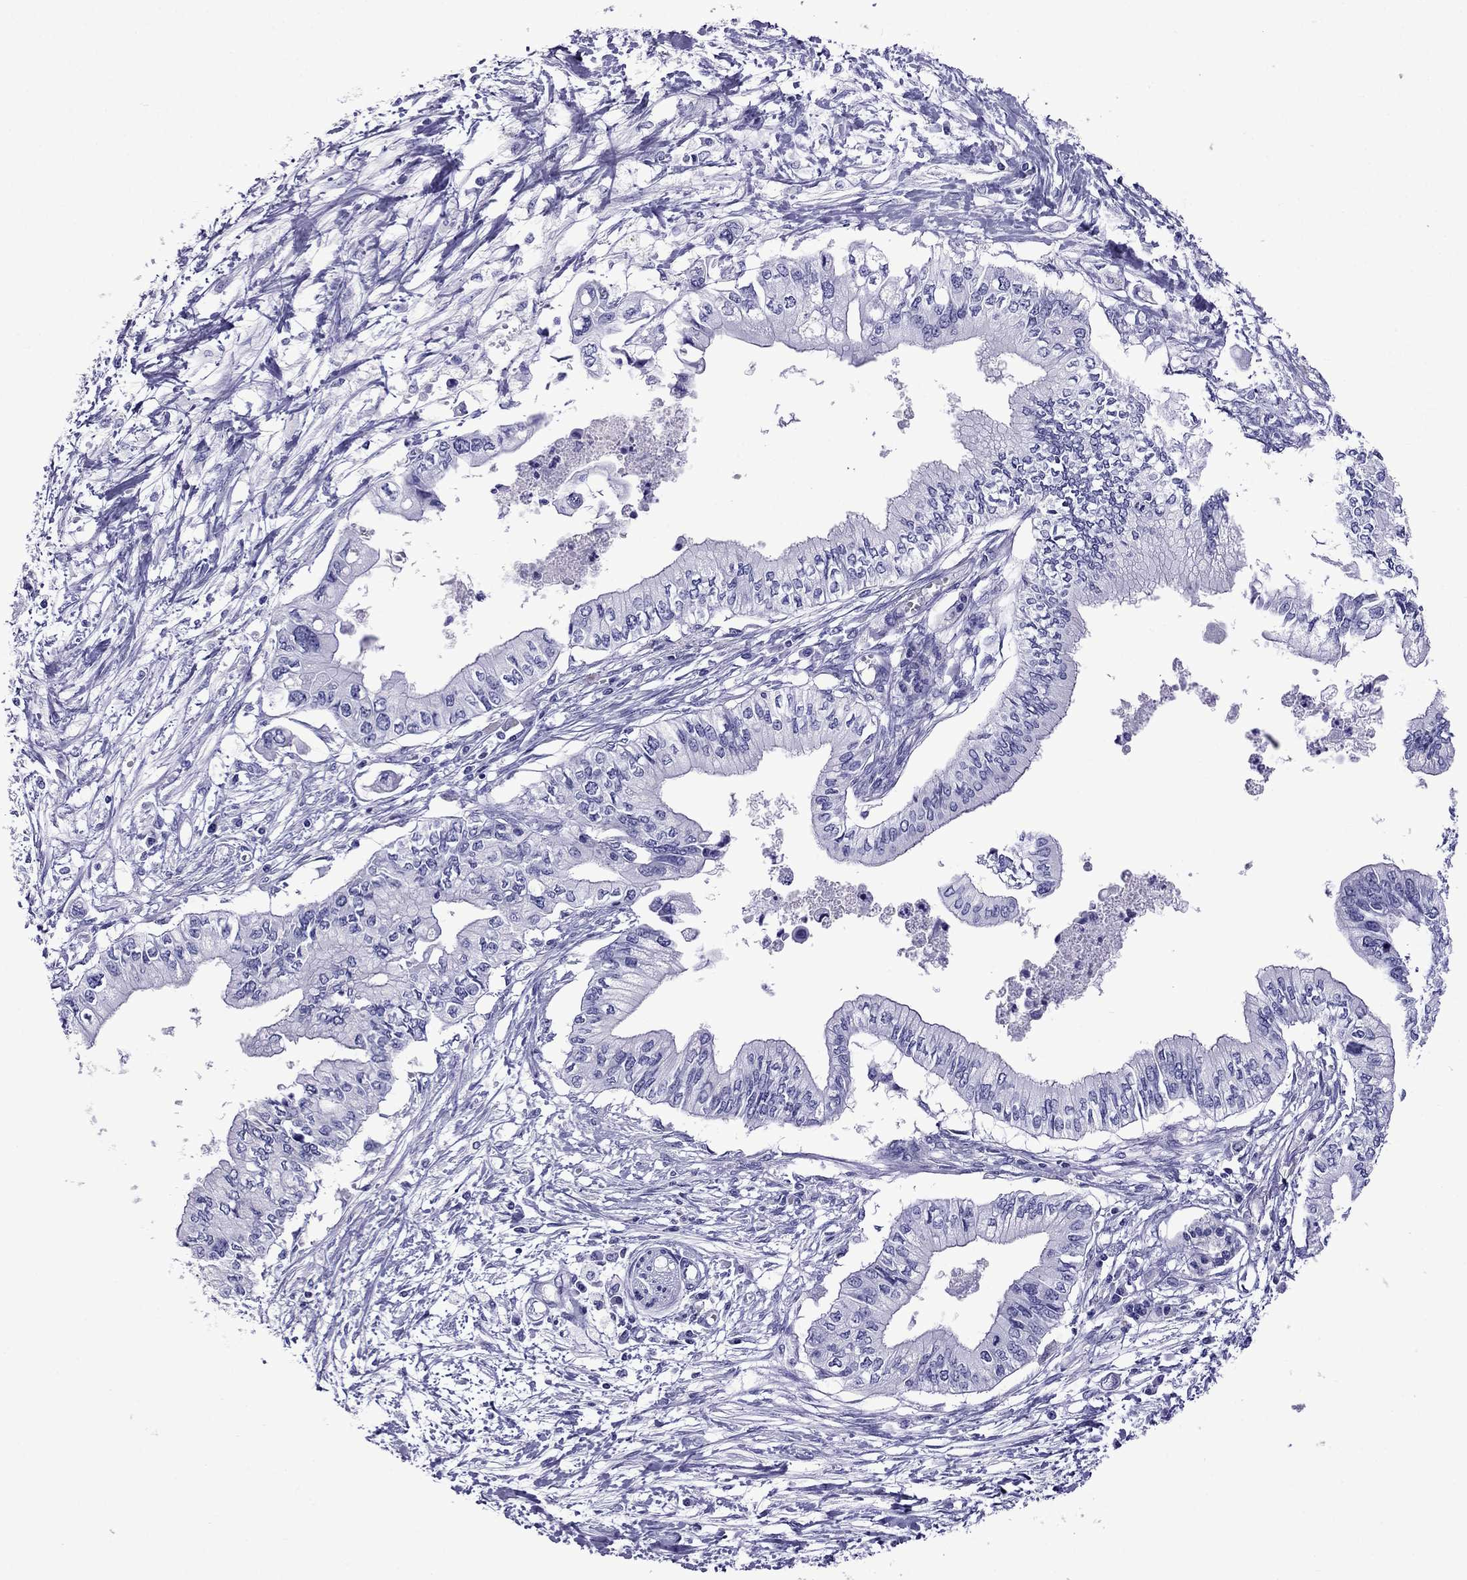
{"staining": {"intensity": "negative", "quantity": "none", "location": "none"}, "tissue": "pancreatic cancer", "cell_type": "Tumor cells", "image_type": "cancer", "snomed": [{"axis": "morphology", "description": "Adenocarcinoma, NOS"}, {"axis": "topography", "description": "Pancreas"}], "caption": "An IHC micrograph of adenocarcinoma (pancreatic) is shown. There is no staining in tumor cells of adenocarcinoma (pancreatic).", "gene": "CRYBA1", "patient": {"sex": "female", "age": 61}}